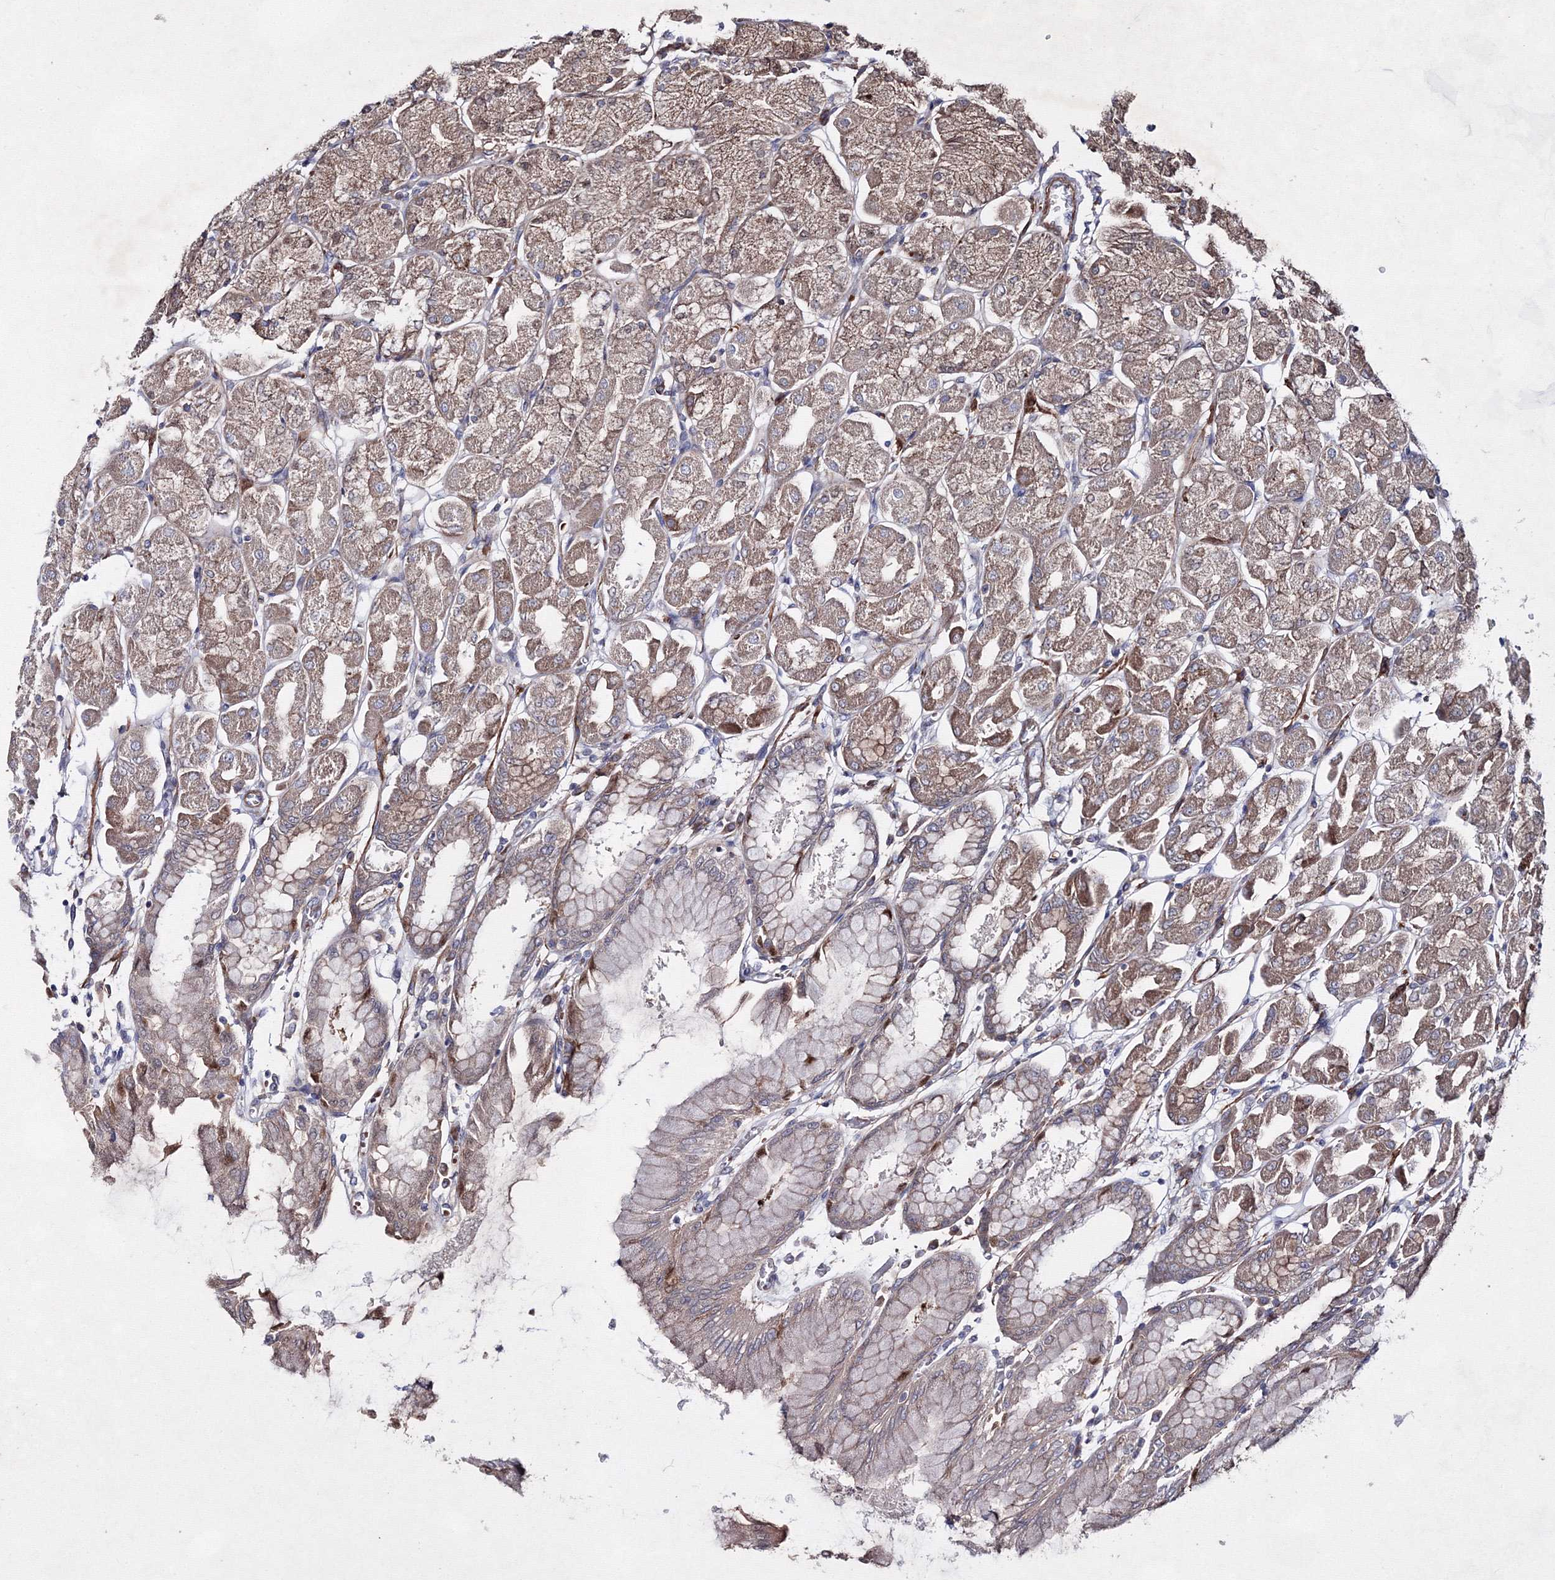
{"staining": {"intensity": "moderate", "quantity": ">75%", "location": "cytoplasmic/membranous"}, "tissue": "stomach", "cell_type": "Glandular cells", "image_type": "normal", "snomed": [{"axis": "morphology", "description": "Normal tissue, NOS"}, {"axis": "topography", "description": "Stomach, upper"}], "caption": "High-power microscopy captured an immunohistochemistry histopathology image of unremarkable stomach, revealing moderate cytoplasmic/membranous expression in approximately >75% of glandular cells.", "gene": "GFM1", "patient": {"sex": "female", "age": 56}}